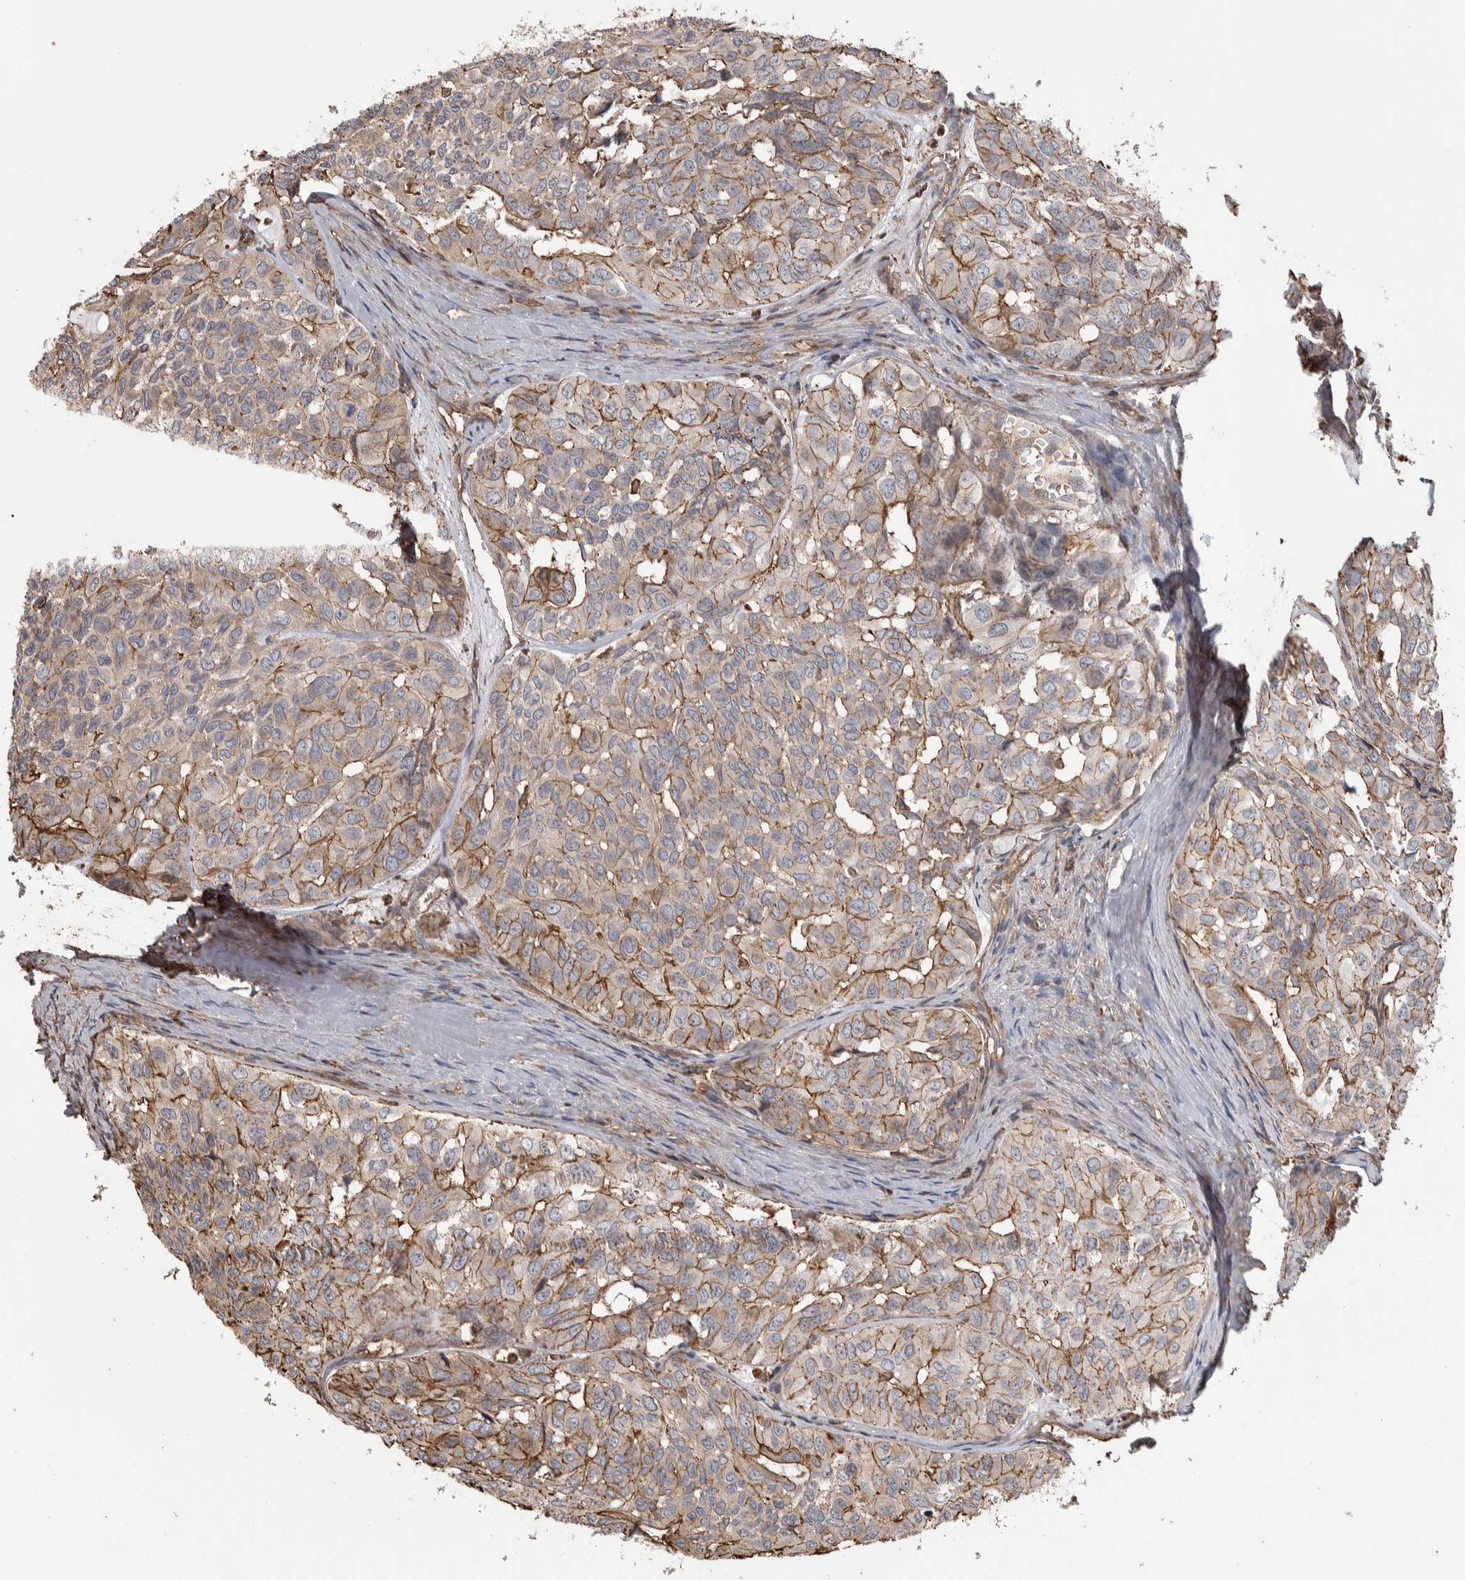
{"staining": {"intensity": "moderate", "quantity": ">75%", "location": "cytoplasmic/membranous"}, "tissue": "head and neck cancer", "cell_type": "Tumor cells", "image_type": "cancer", "snomed": [{"axis": "morphology", "description": "Adenocarcinoma, NOS"}, {"axis": "topography", "description": "Salivary gland, NOS"}, {"axis": "topography", "description": "Head-Neck"}], "caption": "A micrograph showing moderate cytoplasmic/membranous positivity in about >75% of tumor cells in head and neck cancer, as visualized by brown immunohistochemical staining.", "gene": "ENPP2", "patient": {"sex": "female", "age": 76}}